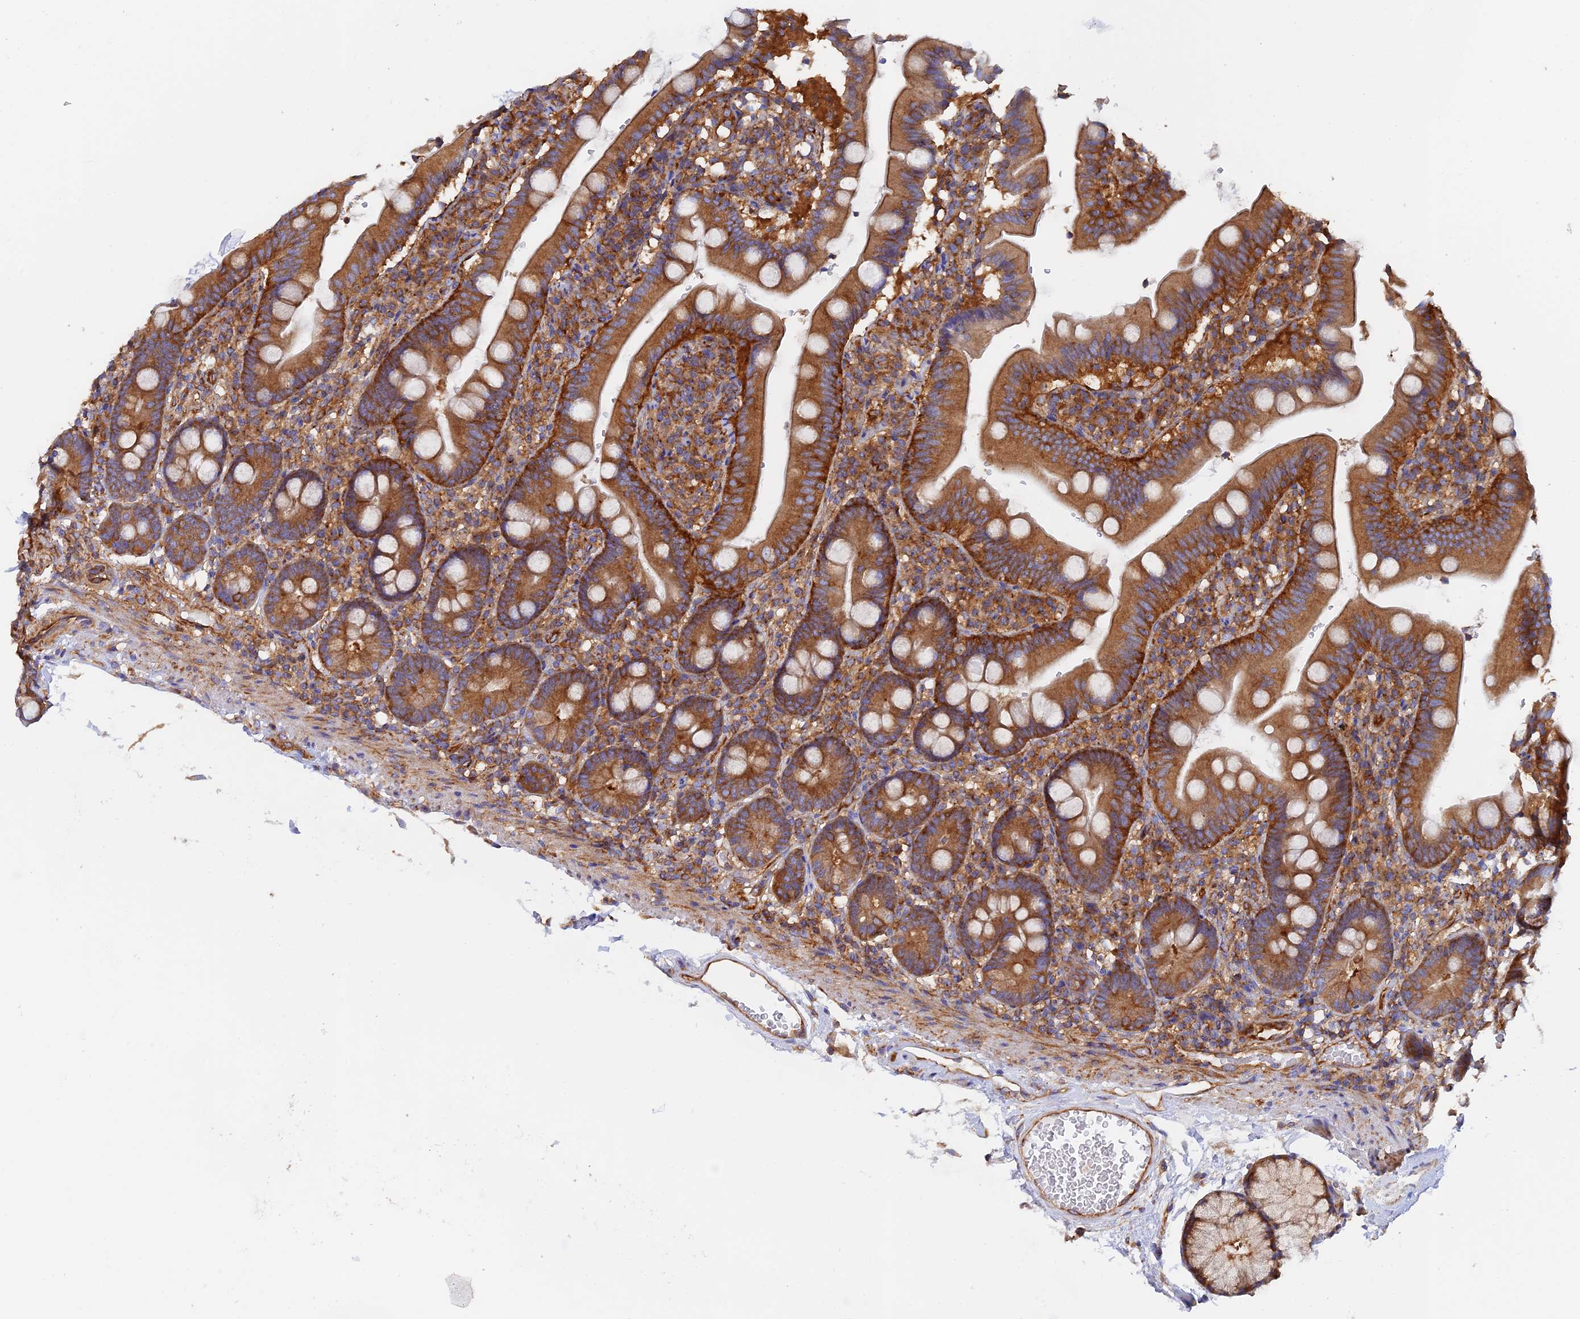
{"staining": {"intensity": "moderate", "quantity": ">75%", "location": "cytoplasmic/membranous"}, "tissue": "duodenum", "cell_type": "Glandular cells", "image_type": "normal", "snomed": [{"axis": "morphology", "description": "Normal tissue, NOS"}, {"axis": "topography", "description": "Duodenum"}], "caption": "Immunohistochemistry staining of benign duodenum, which reveals medium levels of moderate cytoplasmic/membranous staining in approximately >75% of glandular cells indicating moderate cytoplasmic/membranous protein expression. The staining was performed using DAB (3,3'-diaminobenzidine) (brown) for protein detection and nuclei were counterstained in hematoxylin (blue).", "gene": "DCTN2", "patient": {"sex": "female", "age": 67}}